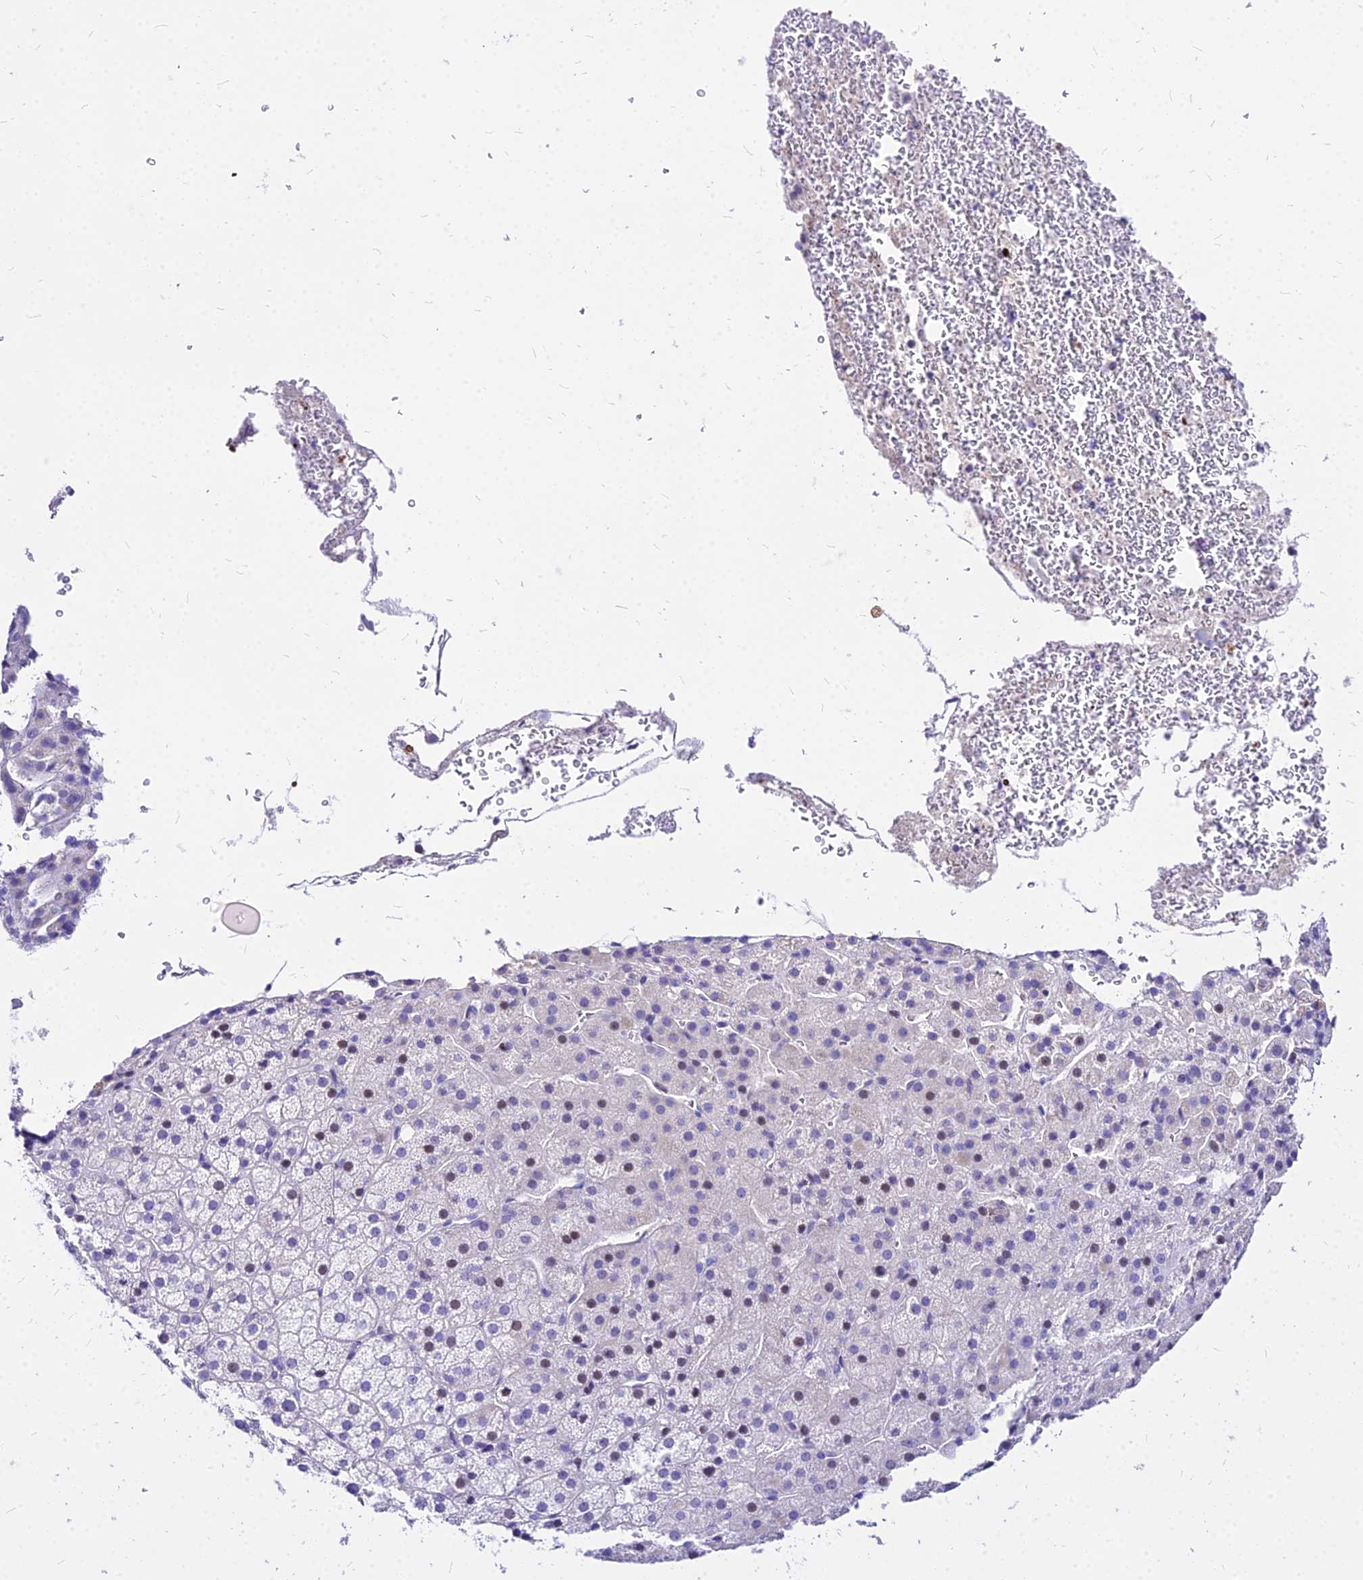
{"staining": {"intensity": "negative", "quantity": "none", "location": "none"}, "tissue": "adrenal gland", "cell_type": "Glandular cells", "image_type": "normal", "snomed": [{"axis": "morphology", "description": "Normal tissue, NOS"}, {"axis": "topography", "description": "Adrenal gland"}], "caption": "Immunohistochemistry photomicrograph of unremarkable adrenal gland: adrenal gland stained with DAB exhibits no significant protein positivity in glandular cells.", "gene": "CARD18", "patient": {"sex": "female", "age": 57}}